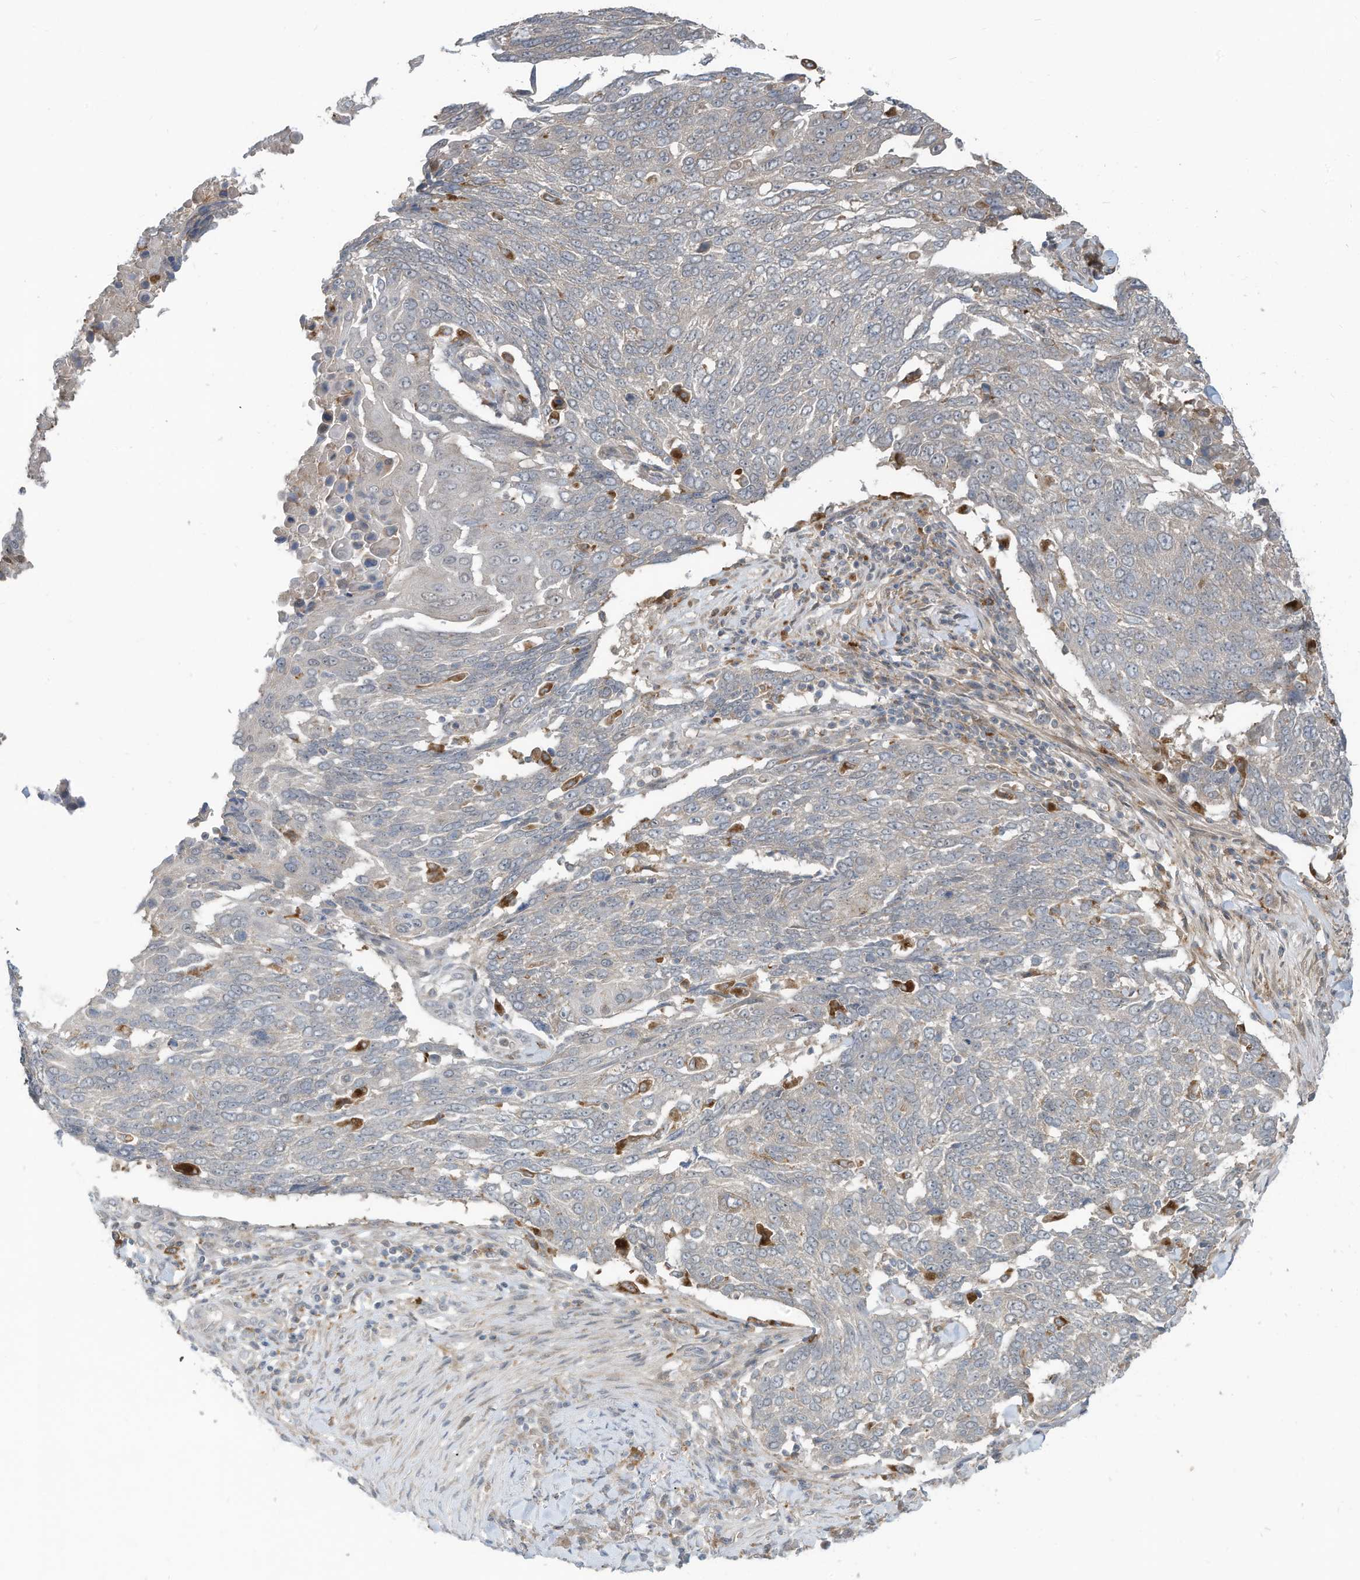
{"staining": {"intensity": "negative", "quantity": "none", "location": "none"}, "tissue": "lung cancer", "cell_type": "Tumor cells", "image_type": "cancer", "snomed": [{"axis": "morphology", "description": "Squamous cell carcinoma, NOS"}, {"axis": "topography", "description": "Lung"}], "caption": "IHC histopathology image of neoplastic tissue: human squamous cell carcinoma (lung) stained with DAB (3,3'-diaminobenzidine) demonstrates no significant protein staining in tumor cells.", "gene": "DZIP3", "patient": {"sex": "male", "age": 66}}